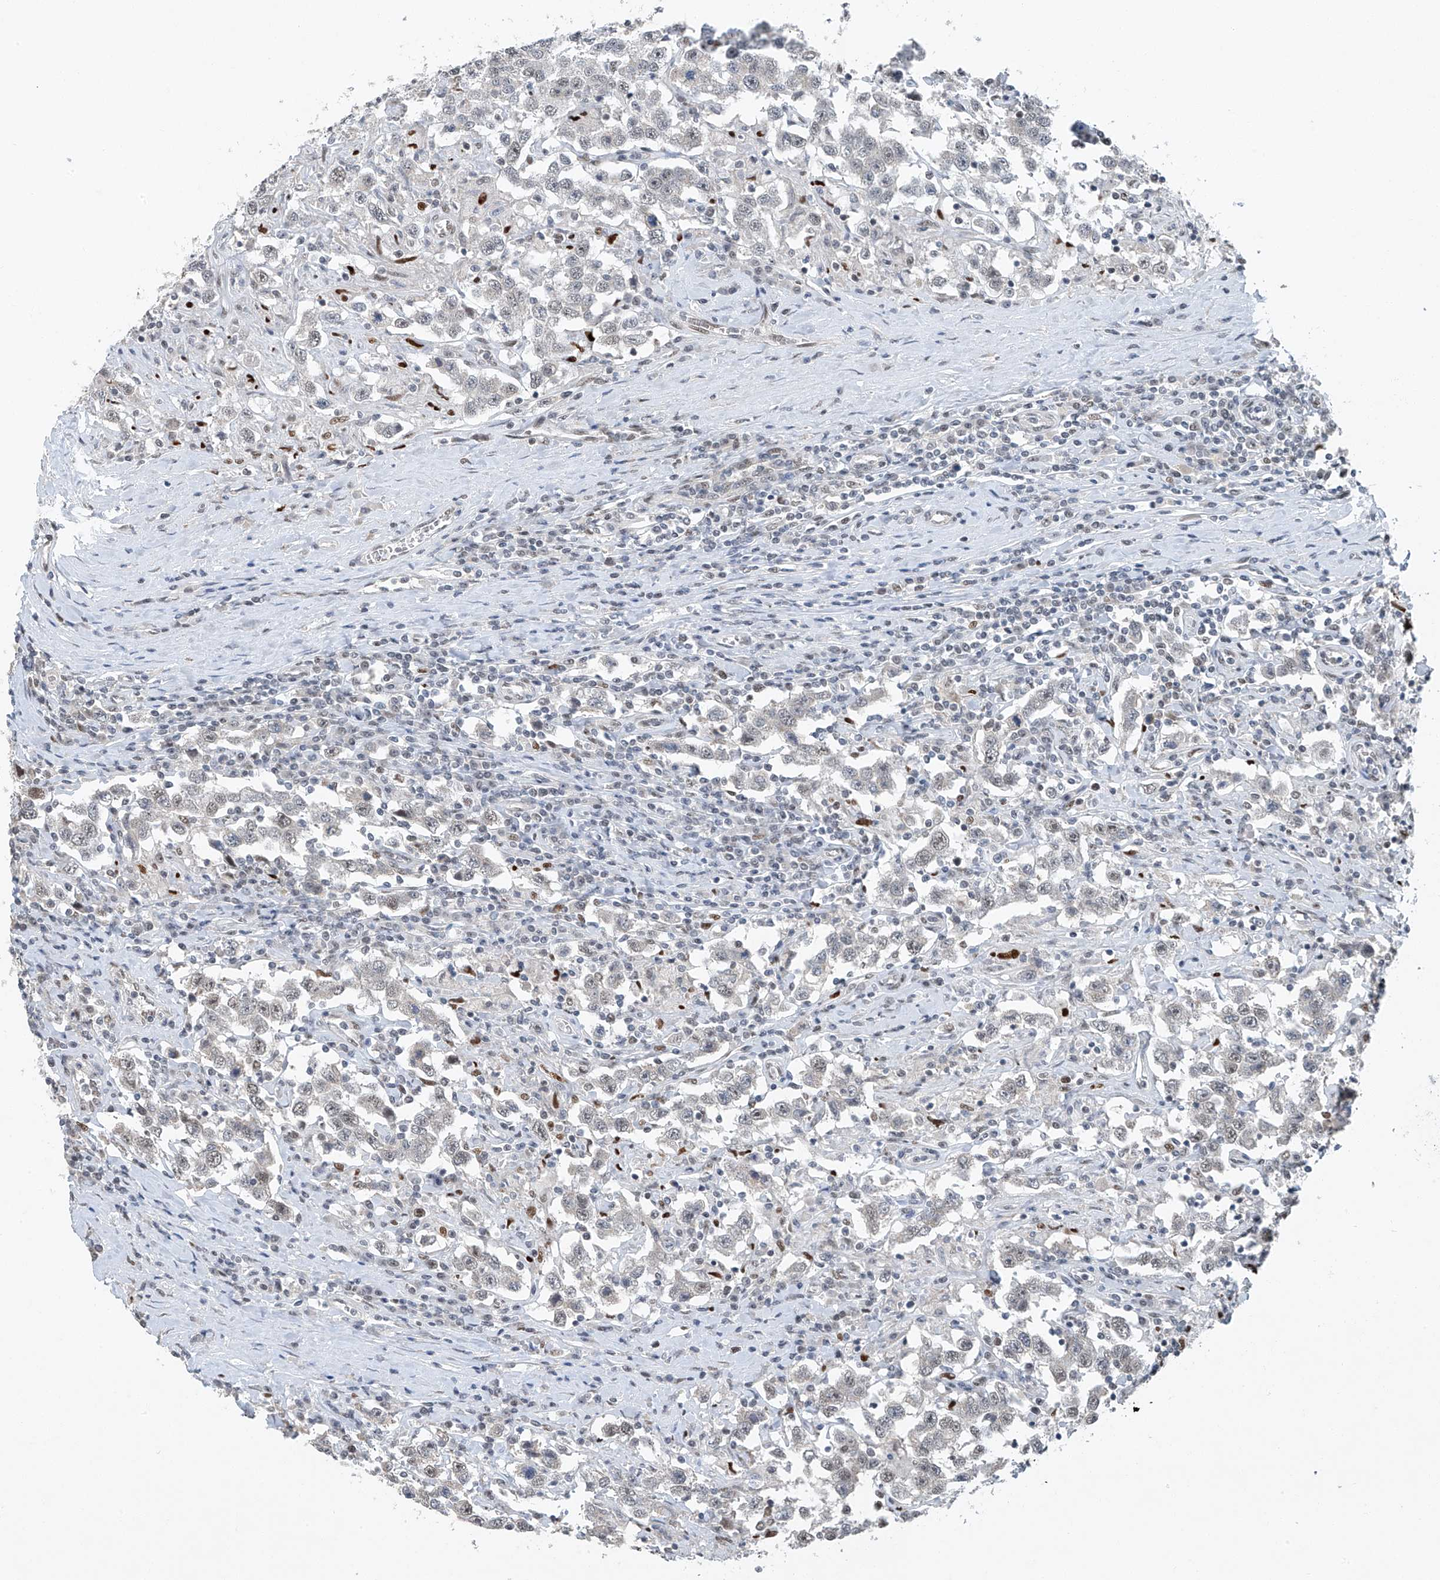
{"staining": {"intensity": "moderate", "quantity": "25%-75%", "location": "nuclear"}, "tissue": "testis cancer", "cell_type": "Tumor cells", "image_type": "cancer", "snomed": [{"axis": "morphology", "description": "Seminoma, NOS"}, {"axis": "topography", "description": "Testis"}], "caption": "Brown immunohistochemical staining in seminoma (testis) exhibits moderate nuclear positivity in approximately 25%-75% of tumor cells.", "gene": "TAF8", "patient": {"sex": "male", "age": 41}}